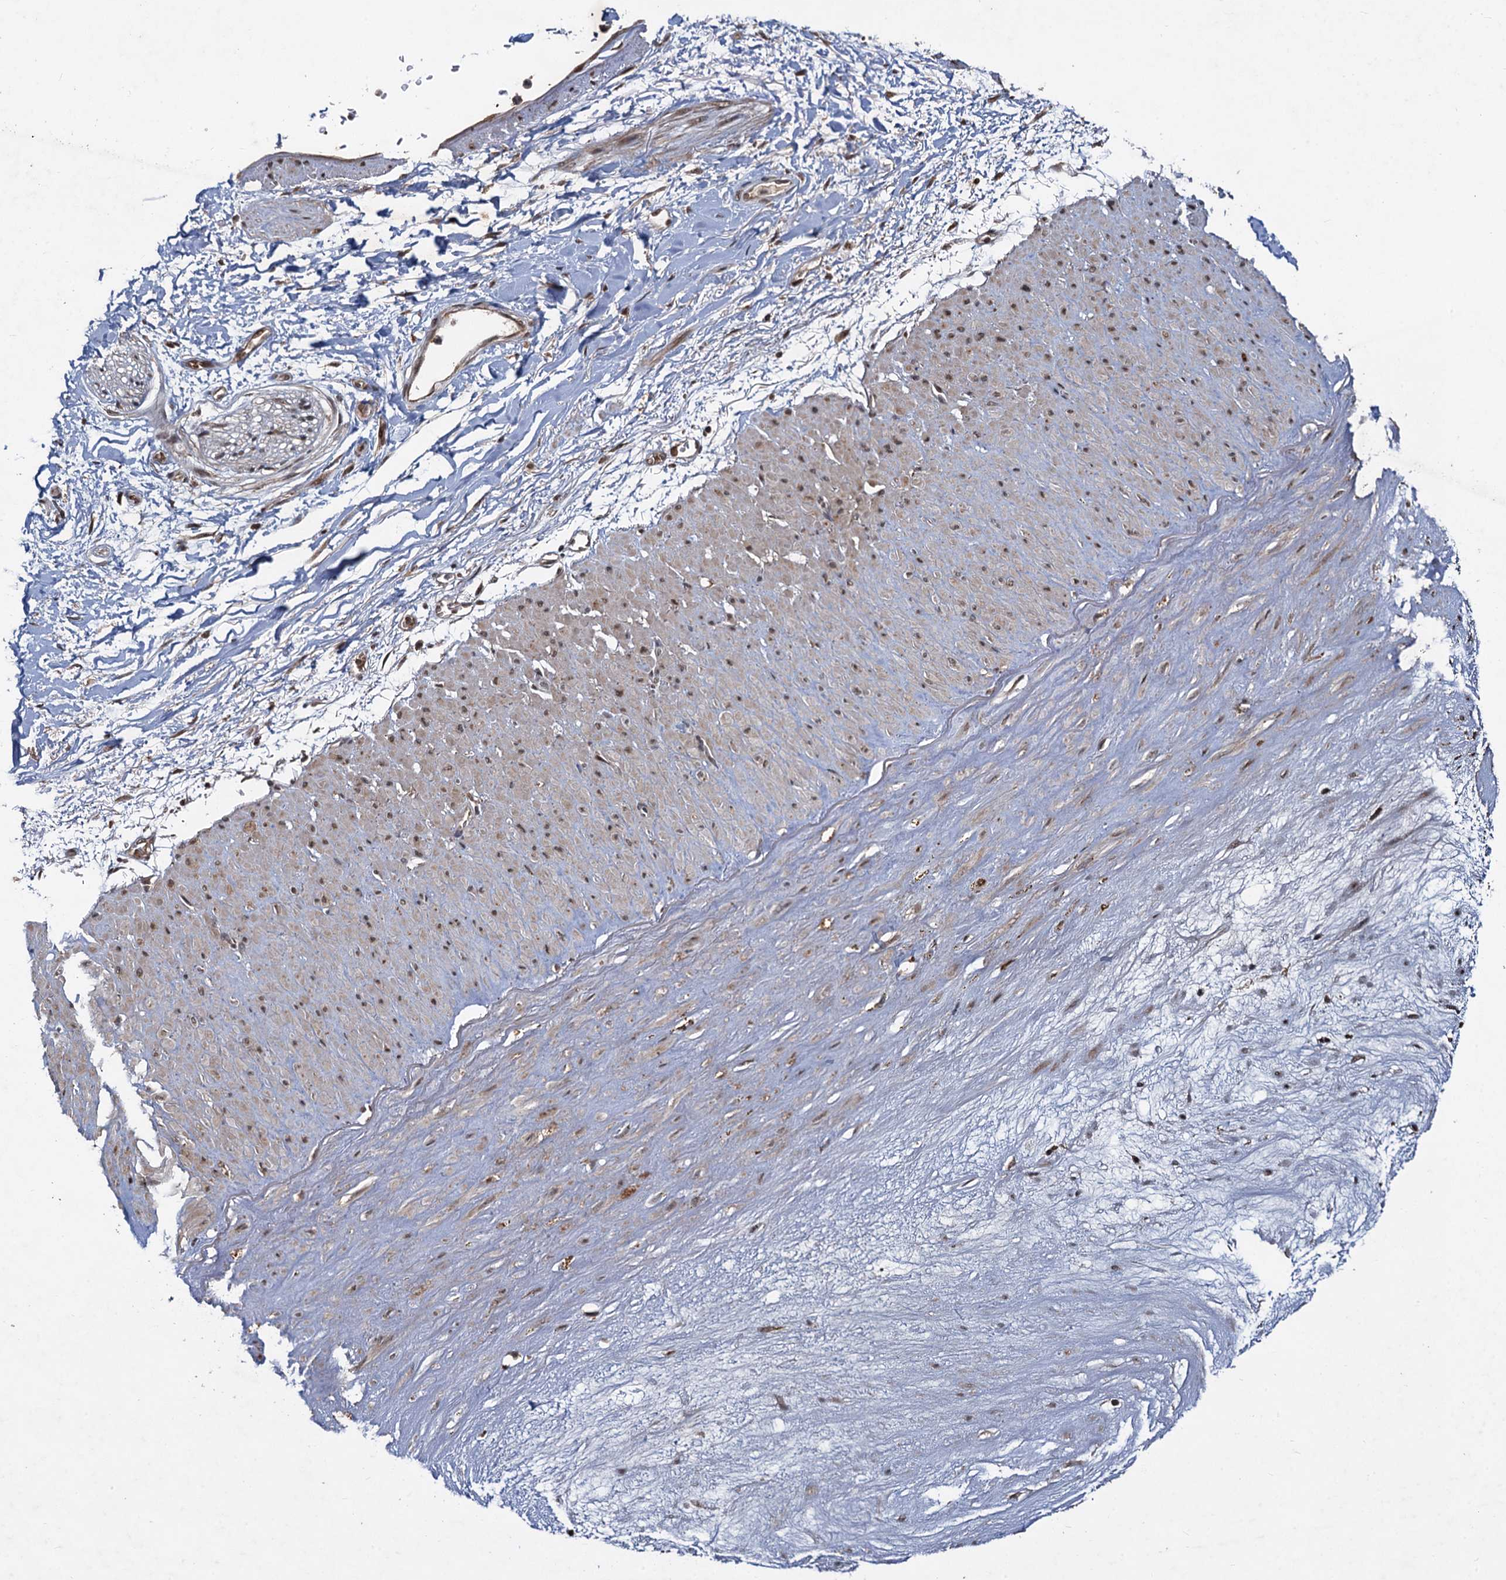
{"staining": {"intensity": "moderate", "quantity": ">75%", "location": "cytoplasmic/membranous"}, "tissue": "adipose tissue", "cell_type": "Adipocytes", "image_type": "normal", "snomed": [{"axis": "morphology", "description": "Normal tissue, NOS"}, {"axis": "topography", "description": "Soft tissue"}], "caption": "The photomicrograph displays staining of benign adipose tissue, revealing moderate cytoplasmic/membranous protein positivity (brown color) within adipocytes.", "gene": "REP15", "patient": {"sex": "male", "age": 72}}